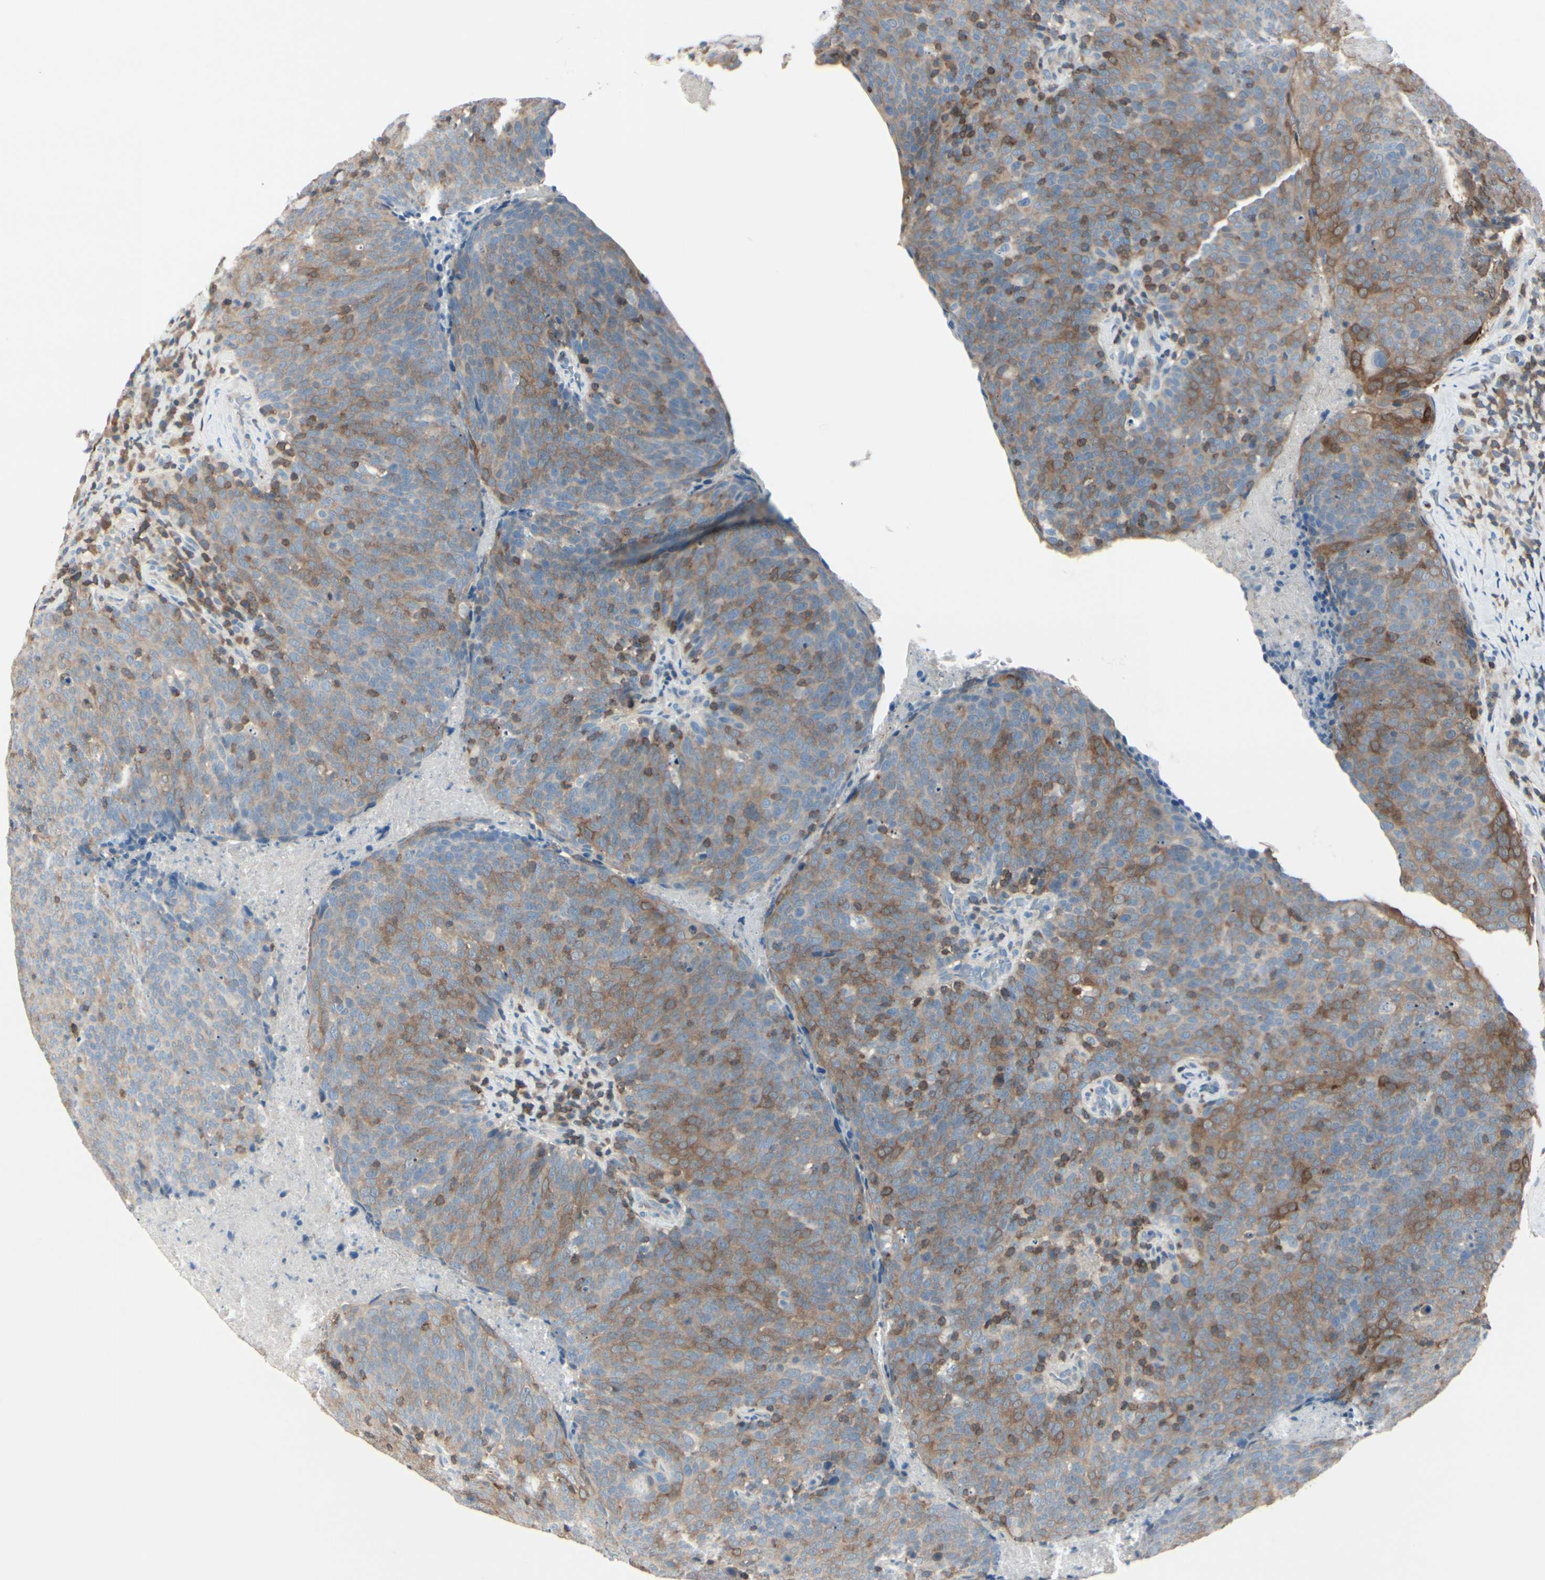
{"staining": {"intensity": "moderate", "quantity": "25%-75%", "location": "cytoplasmic/membranous"}, "tissue": "head and neck cancer", "cell_type": "Tumor cells", "image_type": "cancer", "snomed": [{"axis": "morphology", "description": "Squamous cell carcinoma, NOS"}, {"axis": "morphology", "description": "Squamous cell carcinoma, metastatic, NOS"}, {"axis": "topography", "description": "Lymph node"}, {"axis": "topography", "description": "Head-Neck"}], "caption": "A brown stain highlights moderate cytoplasmic/membranous staining of a protein in head and neck cancer tumor cells.", "gene": "SLC9A3R1", "patient": {"sex": "male", "age": 62}}